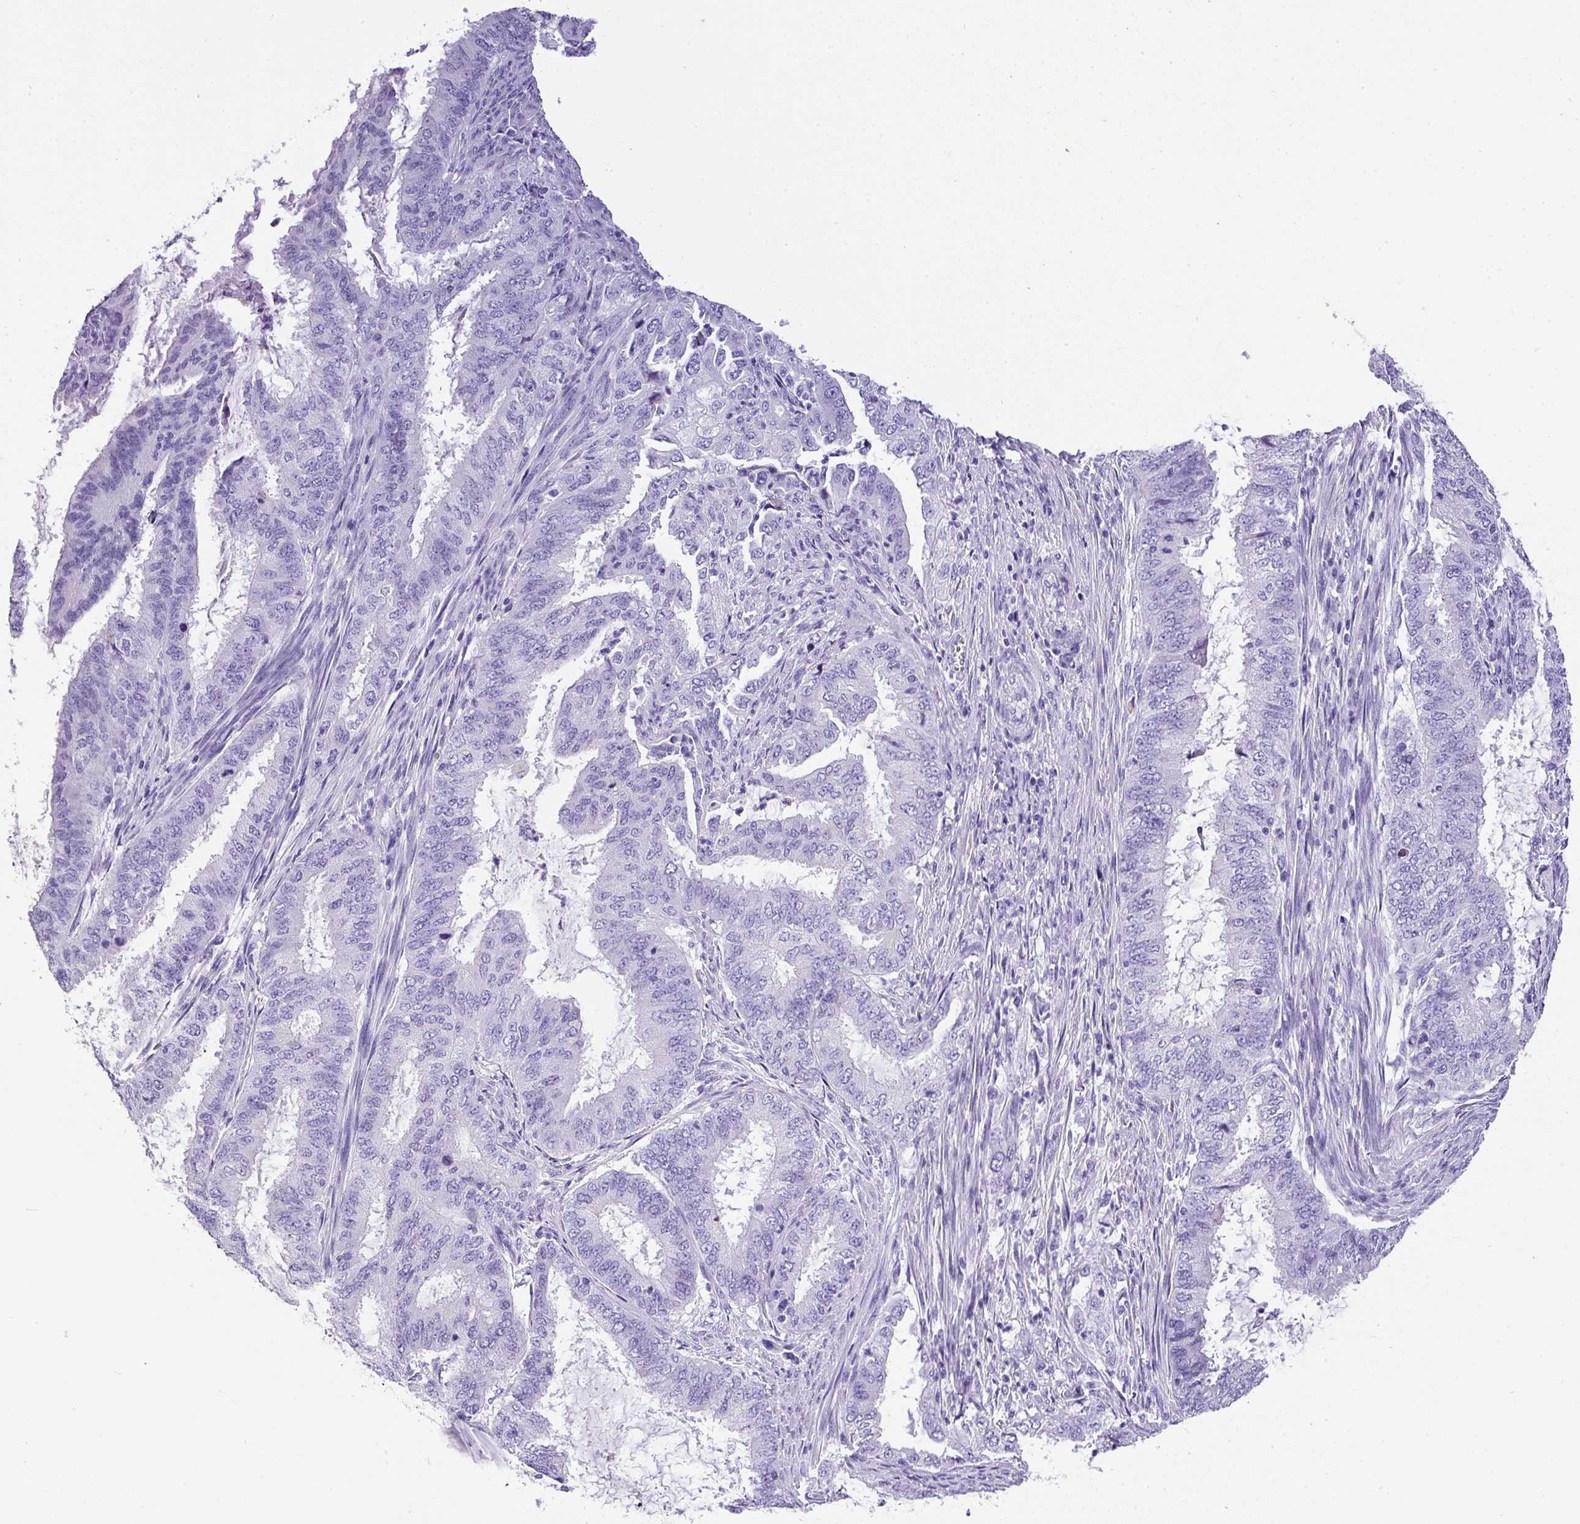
{"staining": {"intensity": "negative", "quantity": "none", "location": "none"}, "tissue": "endometrial cancer", "cell_type": "Tumor cells", "image_type": "cancer", "snomed": [{"axis": "morphology", "description": "Adenocarcinoma, NOS"}, {"axis": "topography", "description": "Endometrium"}], "caption": "There is no significant positivity in tumor cells of endometrial adenocarcinoma. Brightfield microscopy of immunohistochemistry (IHC) stained with DAB (3,3'-diaminobenzidine) (brown) and hematoxylin (blue), captured at high magnification.", "gene": "MUC21", "patient": {"sex": "female", "age": 51}}